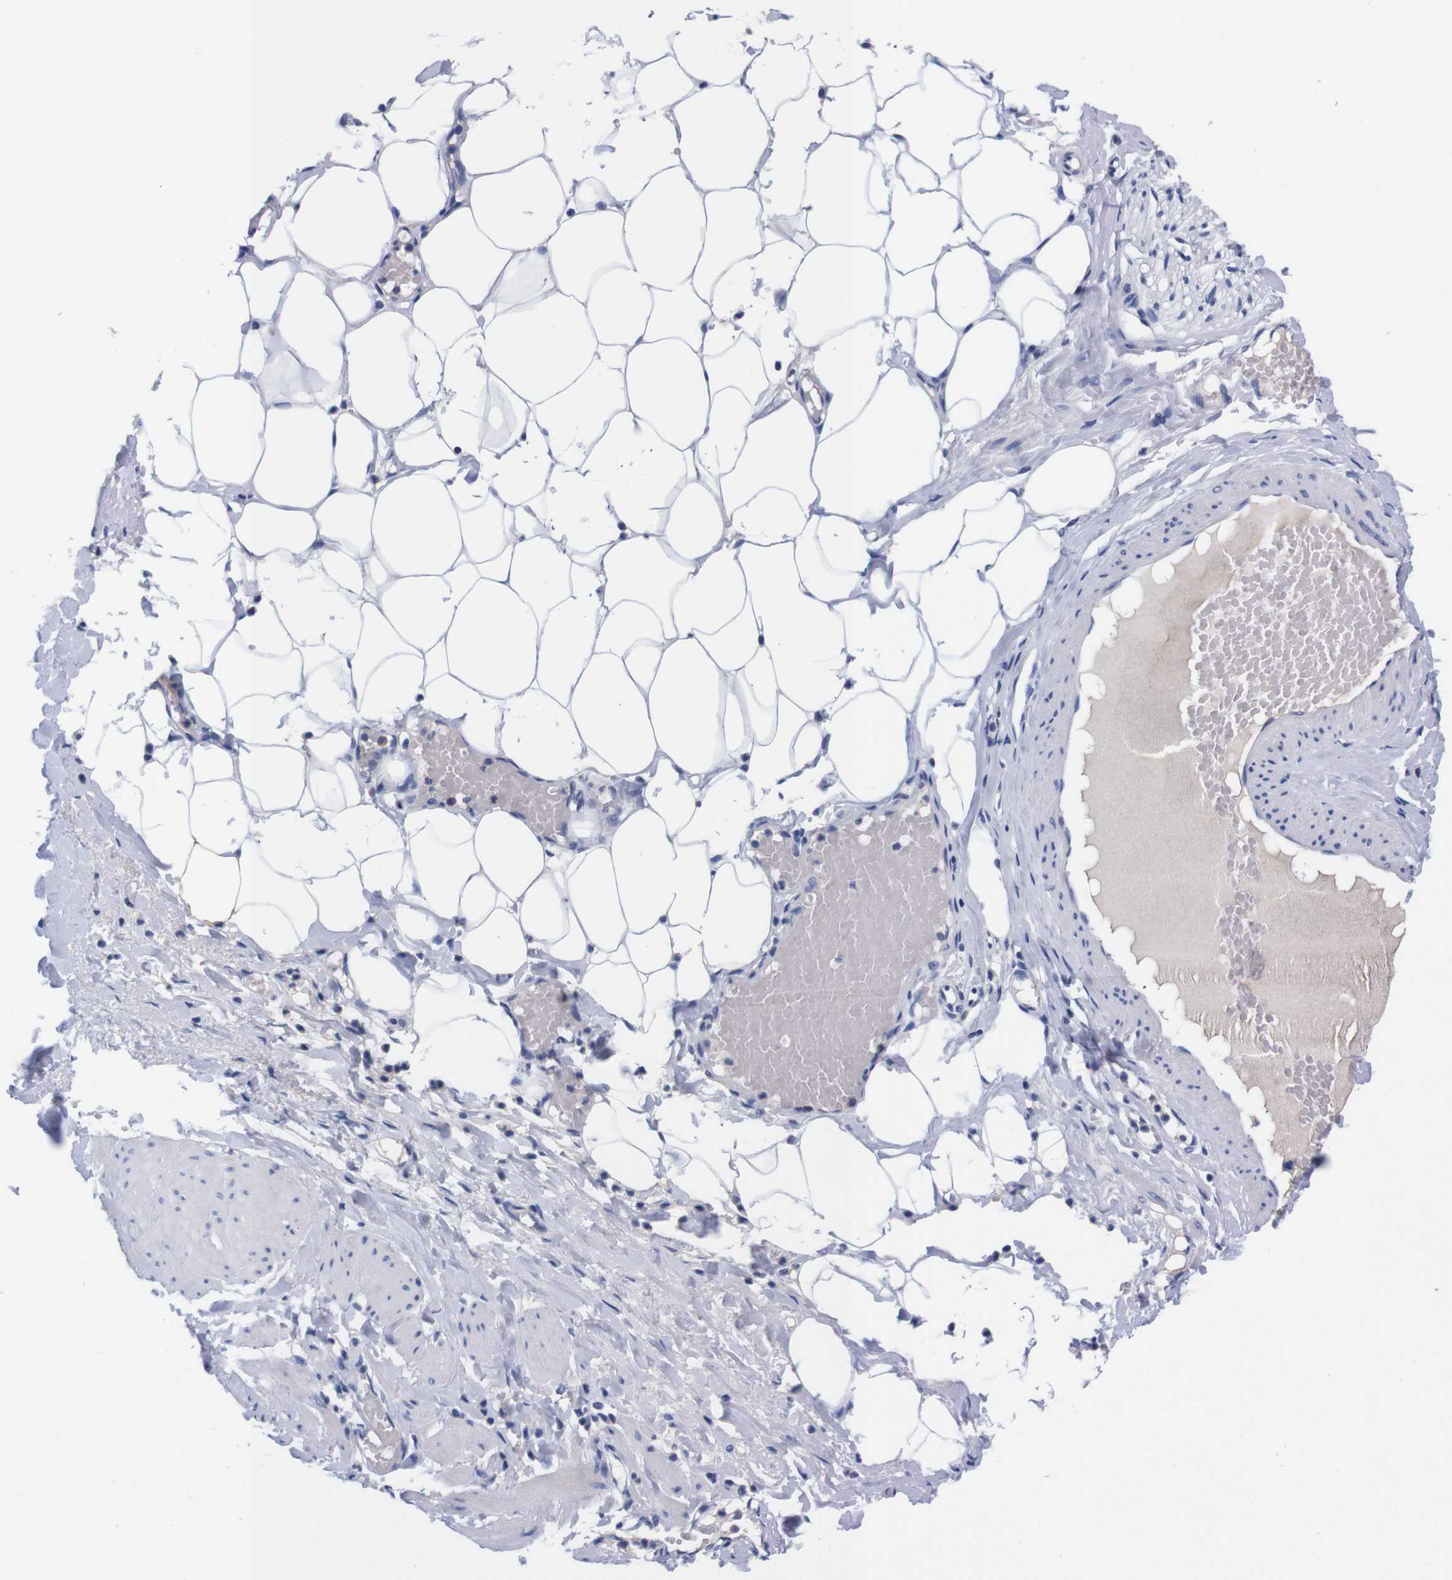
{"staining": {"intensity": "negative", "quantity": "none", "location": "none"}, "tissue": "adipose tissue", "cell_type": "Adipocytes", "image_type": "normal", "snomed": [{"axis": "morphology", "description": "Normal tissue, NOS"}, {"axis": "topography", "description": "Soft tissue"}, {"axis": "topography", "description": "Vascular tissue"}], "caption": "Immunohistochemistry (IHC) of benign adipose tissue exhibits no expression in adipocytes.", "gene": "FAM210A", "patient": {"sex": "female", "age": 35}}